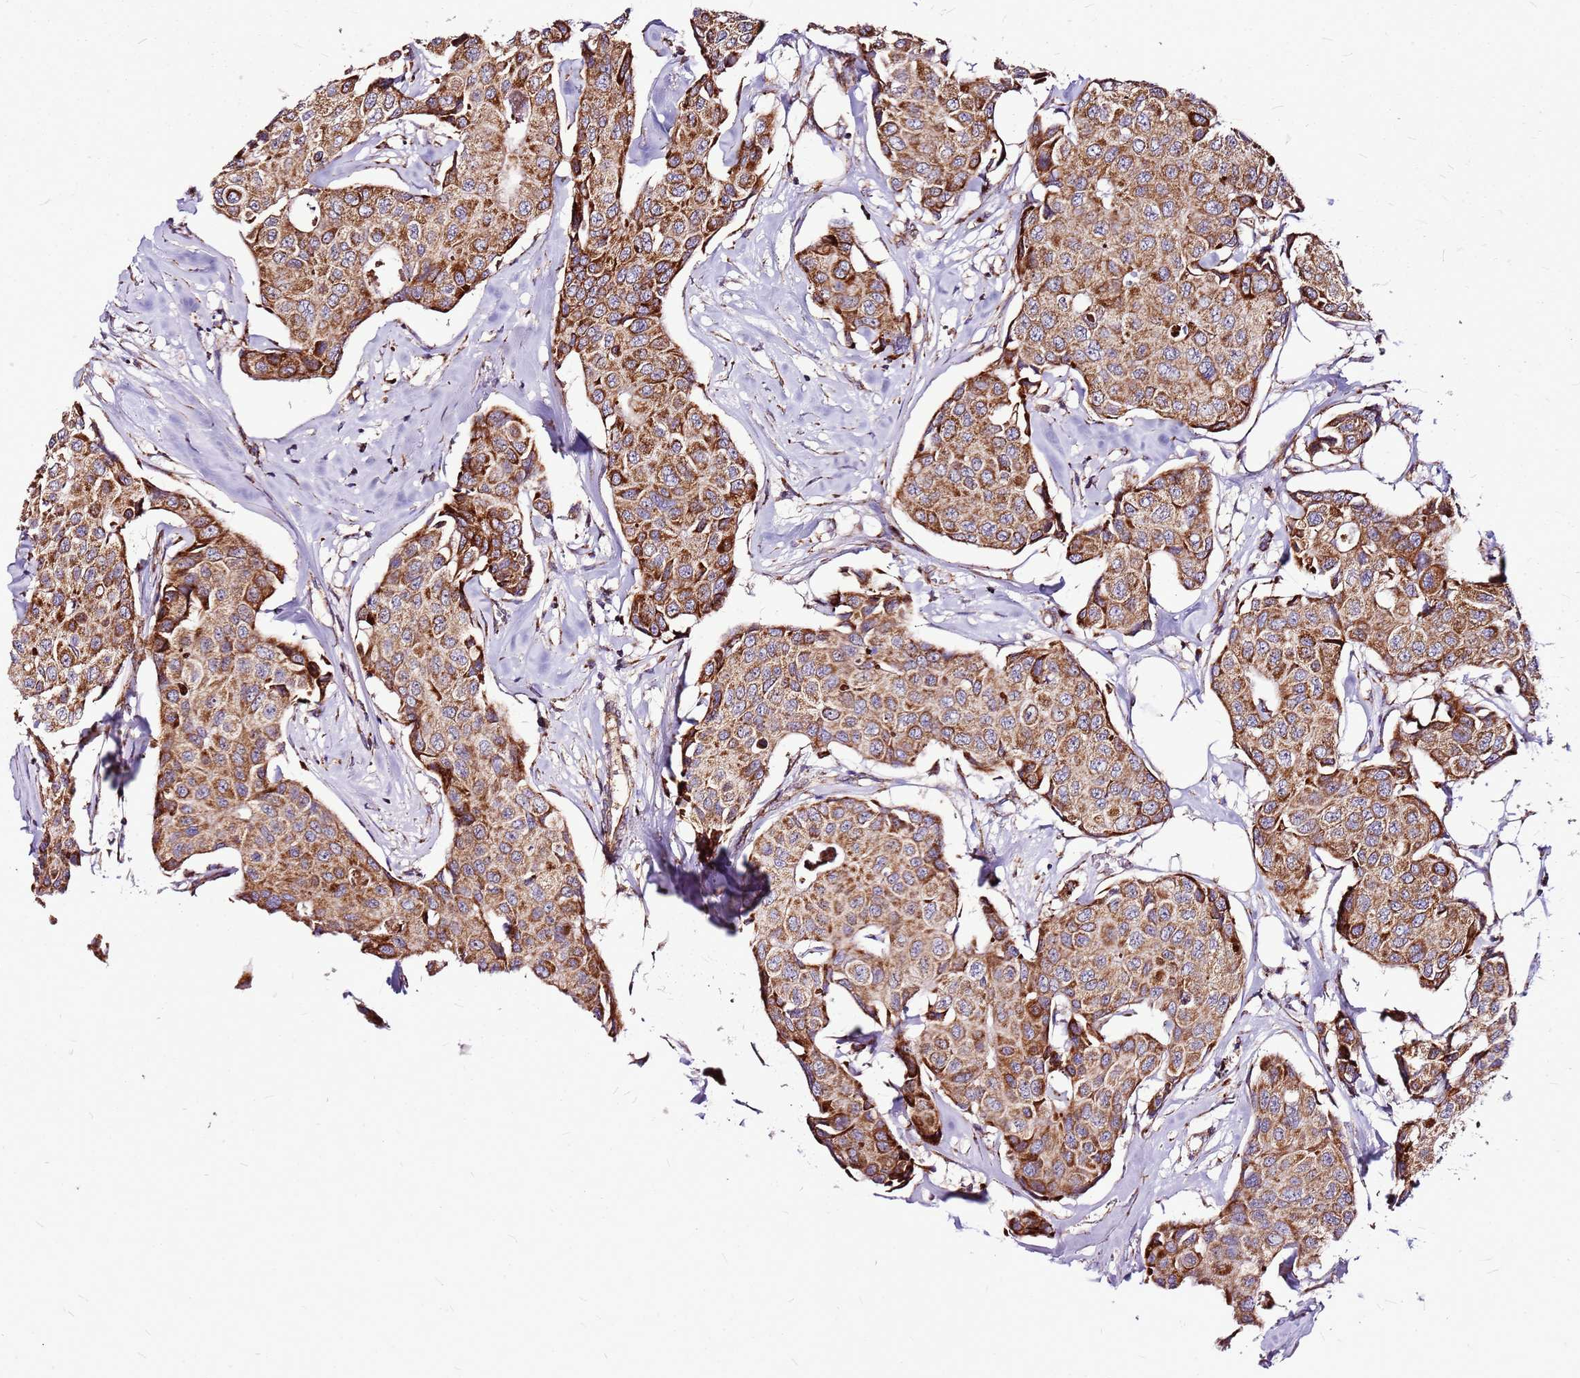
{"staining": {"intensity": "moderate", "quantity": ">75%", "location": "cytoplasmic/membranous"}, "tissue": "breast cancer", "cell_type": "Tumor cells", "image_type": "cancer", "snomed": [{"axis": "morphology", "description": "Duct carcinoma"}, {"axis": "topography", "description": "Breast"}], "caption": "Moderate cytoplasmic/membranous expression for a protein is present in approximately >75% of tumor cells of breast intraductal carcinoma using IHC.", "gene": "OR51T1", "patient": {"sex": "female", "age": 80}}